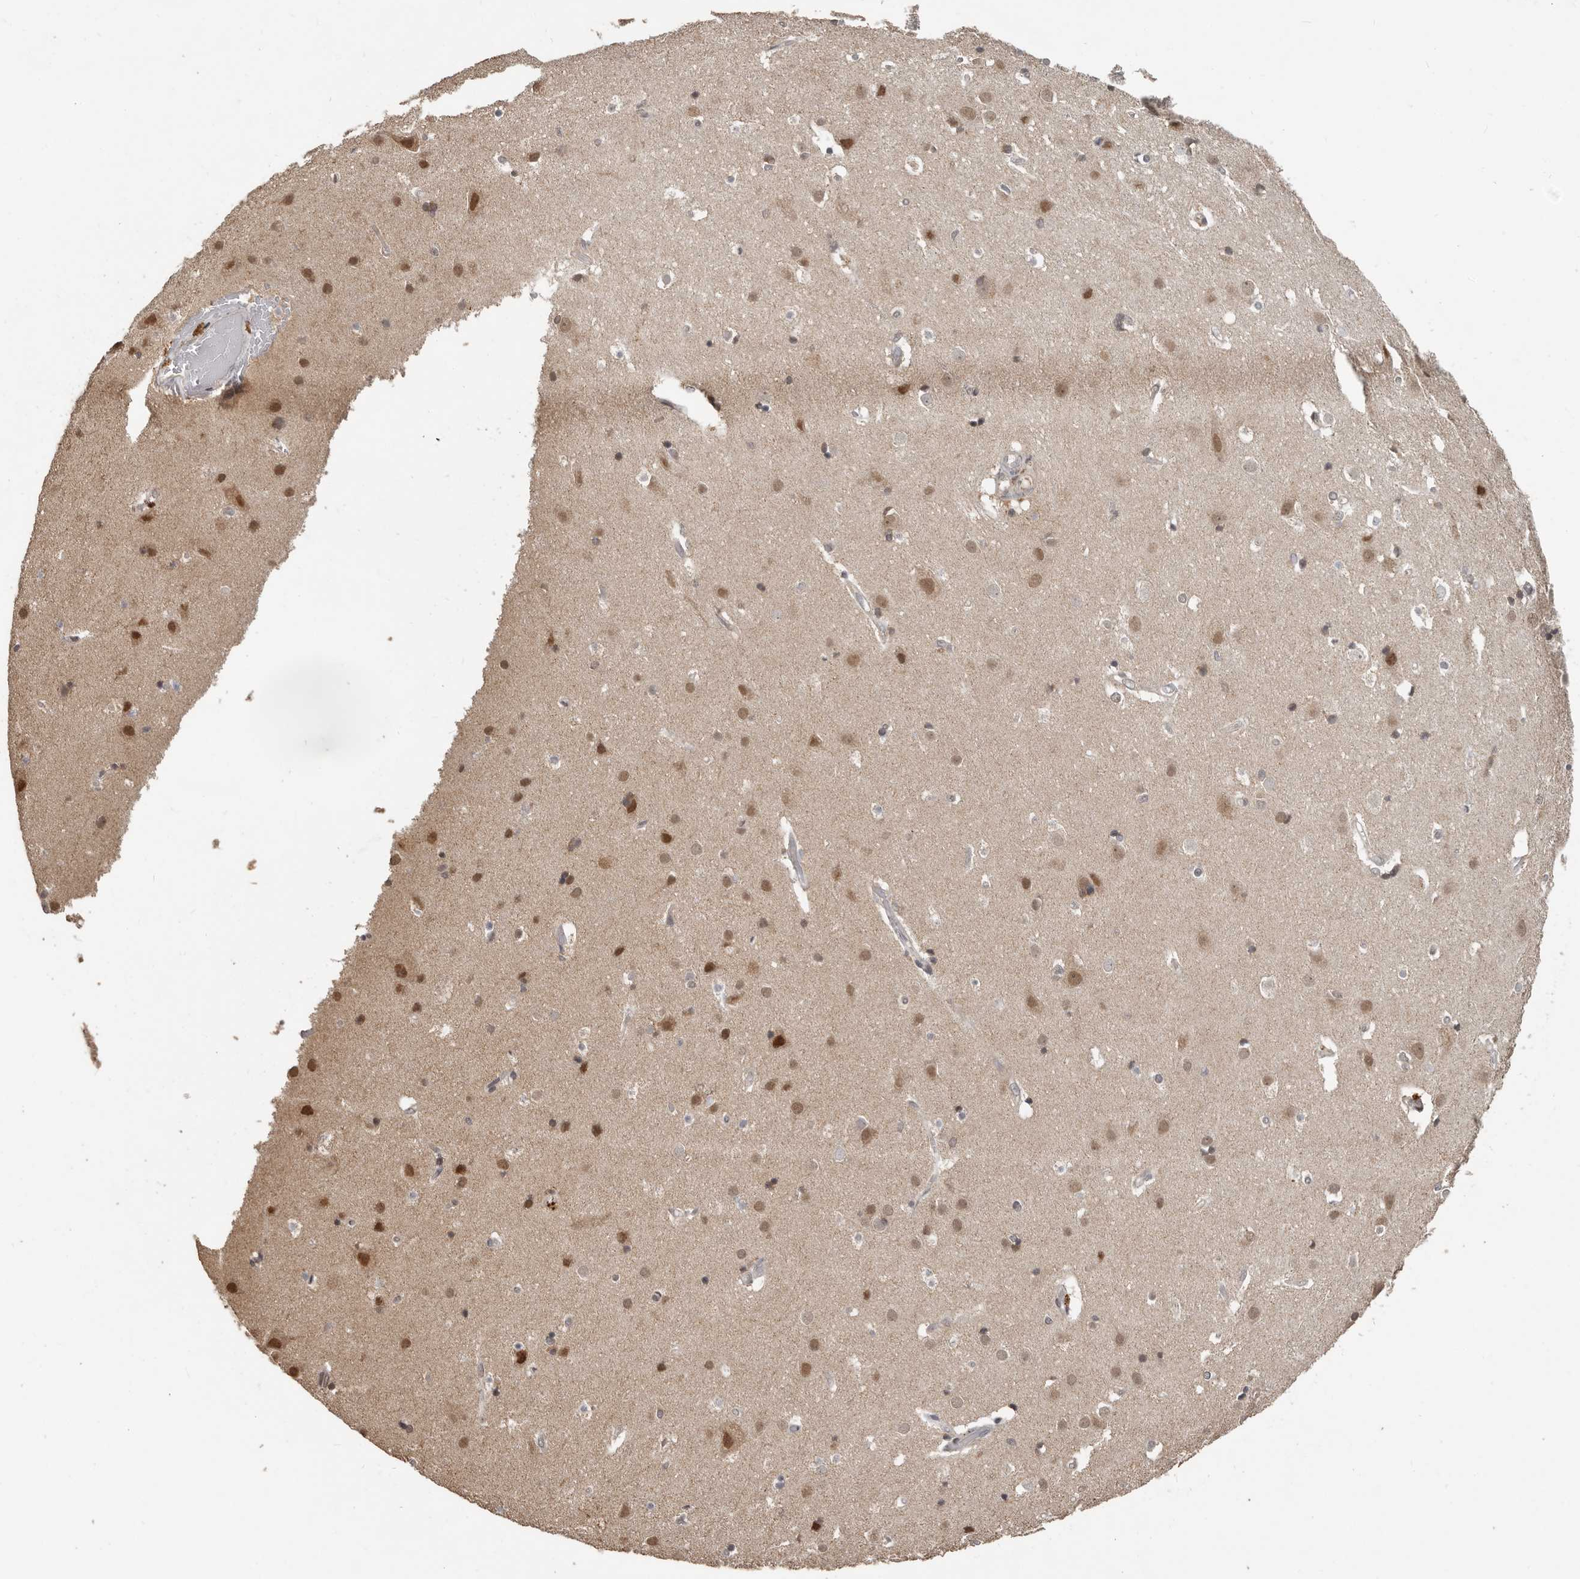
{"staining": {"intensity": "negative", "quantity": "none", "location": "none"}, "tissue": "cerebral cortex", "cell_type": "Endothelial cells", "image_type": "normal", "snomed": [{"axis": "morphology", "description": "Normal tissue, NOS"}, {"axis": "topography", "description": "Cerebral cortex"}], "caption": "The IHC image has no significant staining in endothelial cells of cerebral cortex. (DAB (3,3'-diaminobenzidine) IHC, high magnification).", "gene": "ZFP14", "patient": {"sex": "male", "age": 54}}